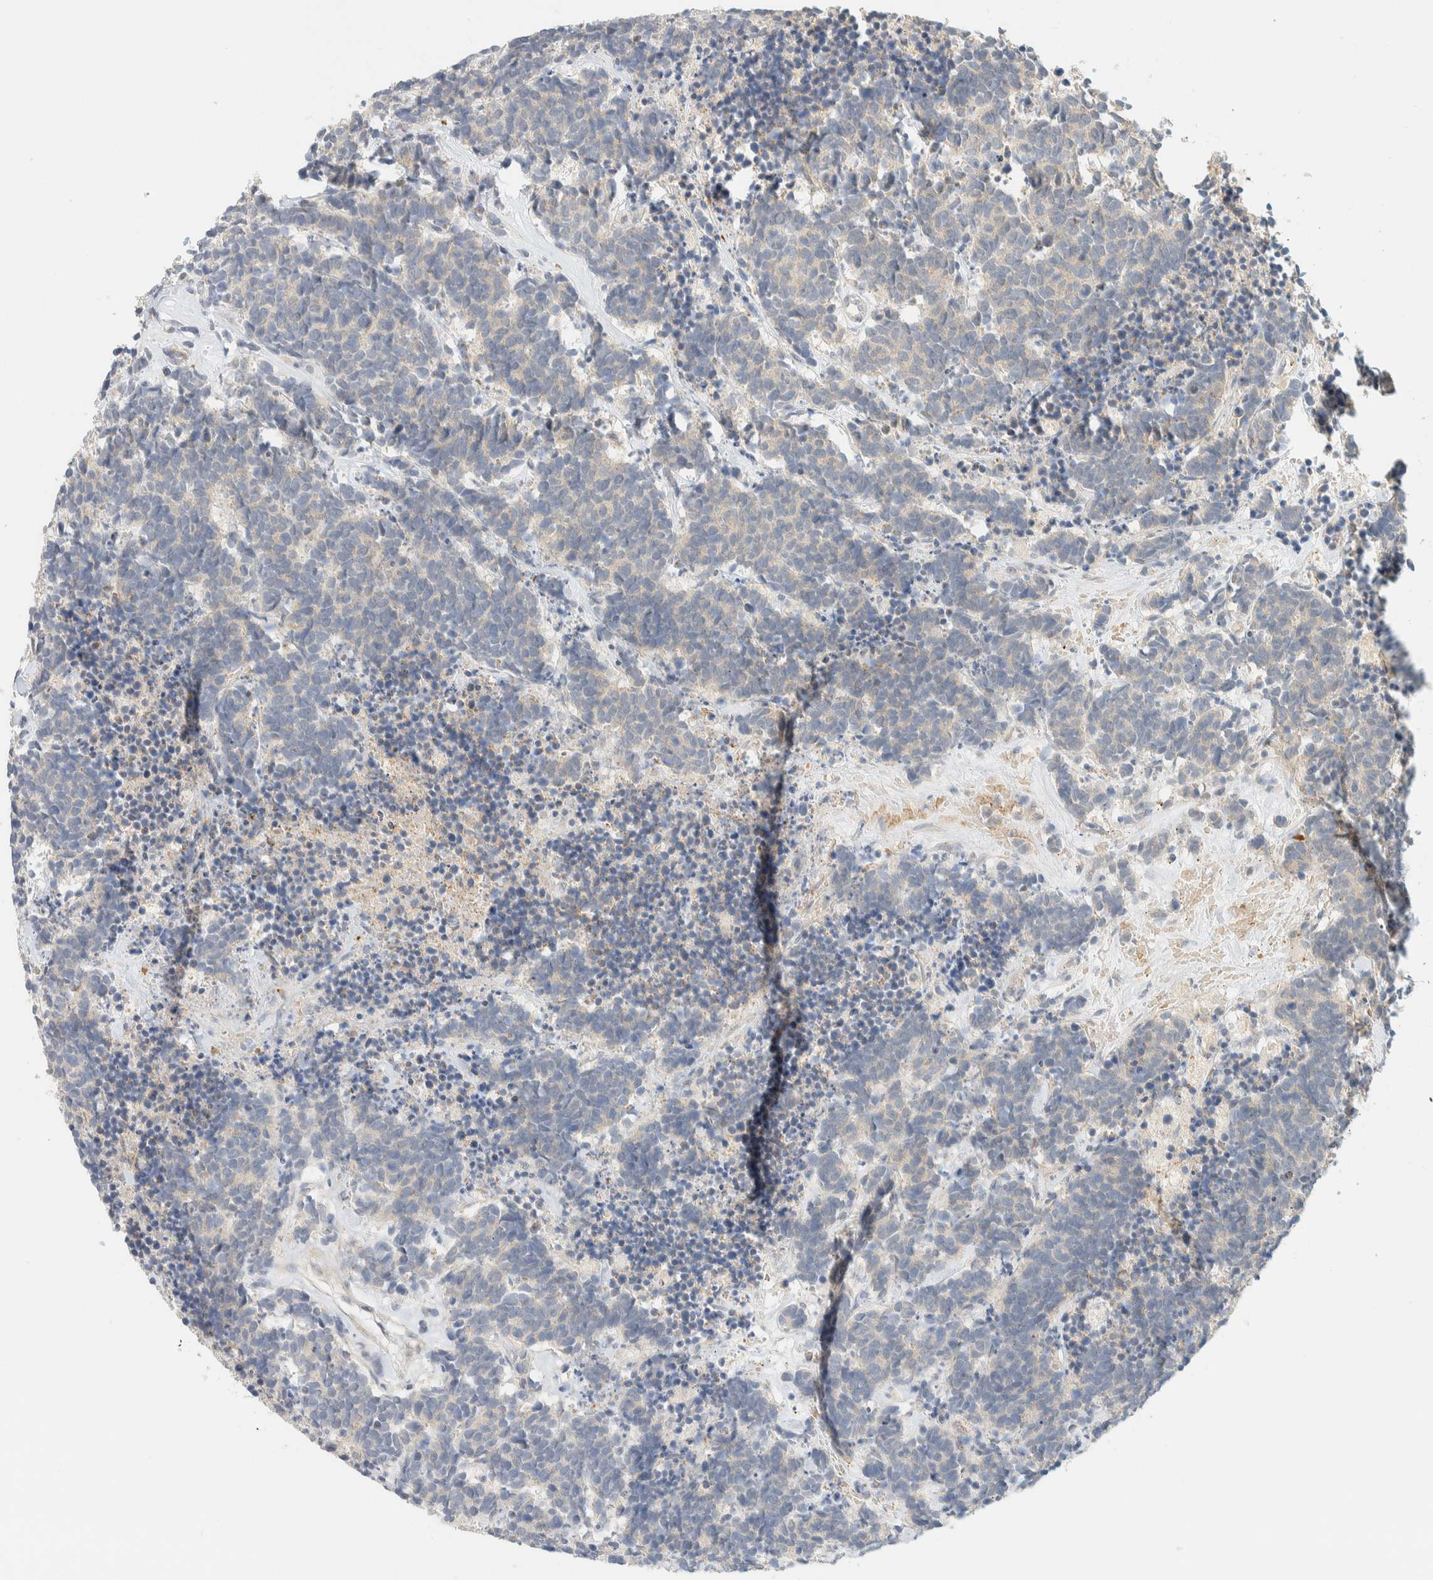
{"staining": {"intensity": "weak", "quantity": "<25%", "location": "cytoplasmic/membranous"}, "tissue": "carcinoid", "cell_type": "Tumor cells", "image_type": "cancer", "snomed": [{"axis": "morphology", "description": "Carcinoma, NOS"}, {"axis": "morphology", "description": "Carcinoid, malignant, NOS"}, {"axis": "topography", "description": "Urinary bladder"}], "caption": "A high-resolution image shows IHC staining of carcinoma, which demonstrates no significant staining in tumor cells.", "gene": "TNK1", "patient": {"sex": "male", "age": 57}}